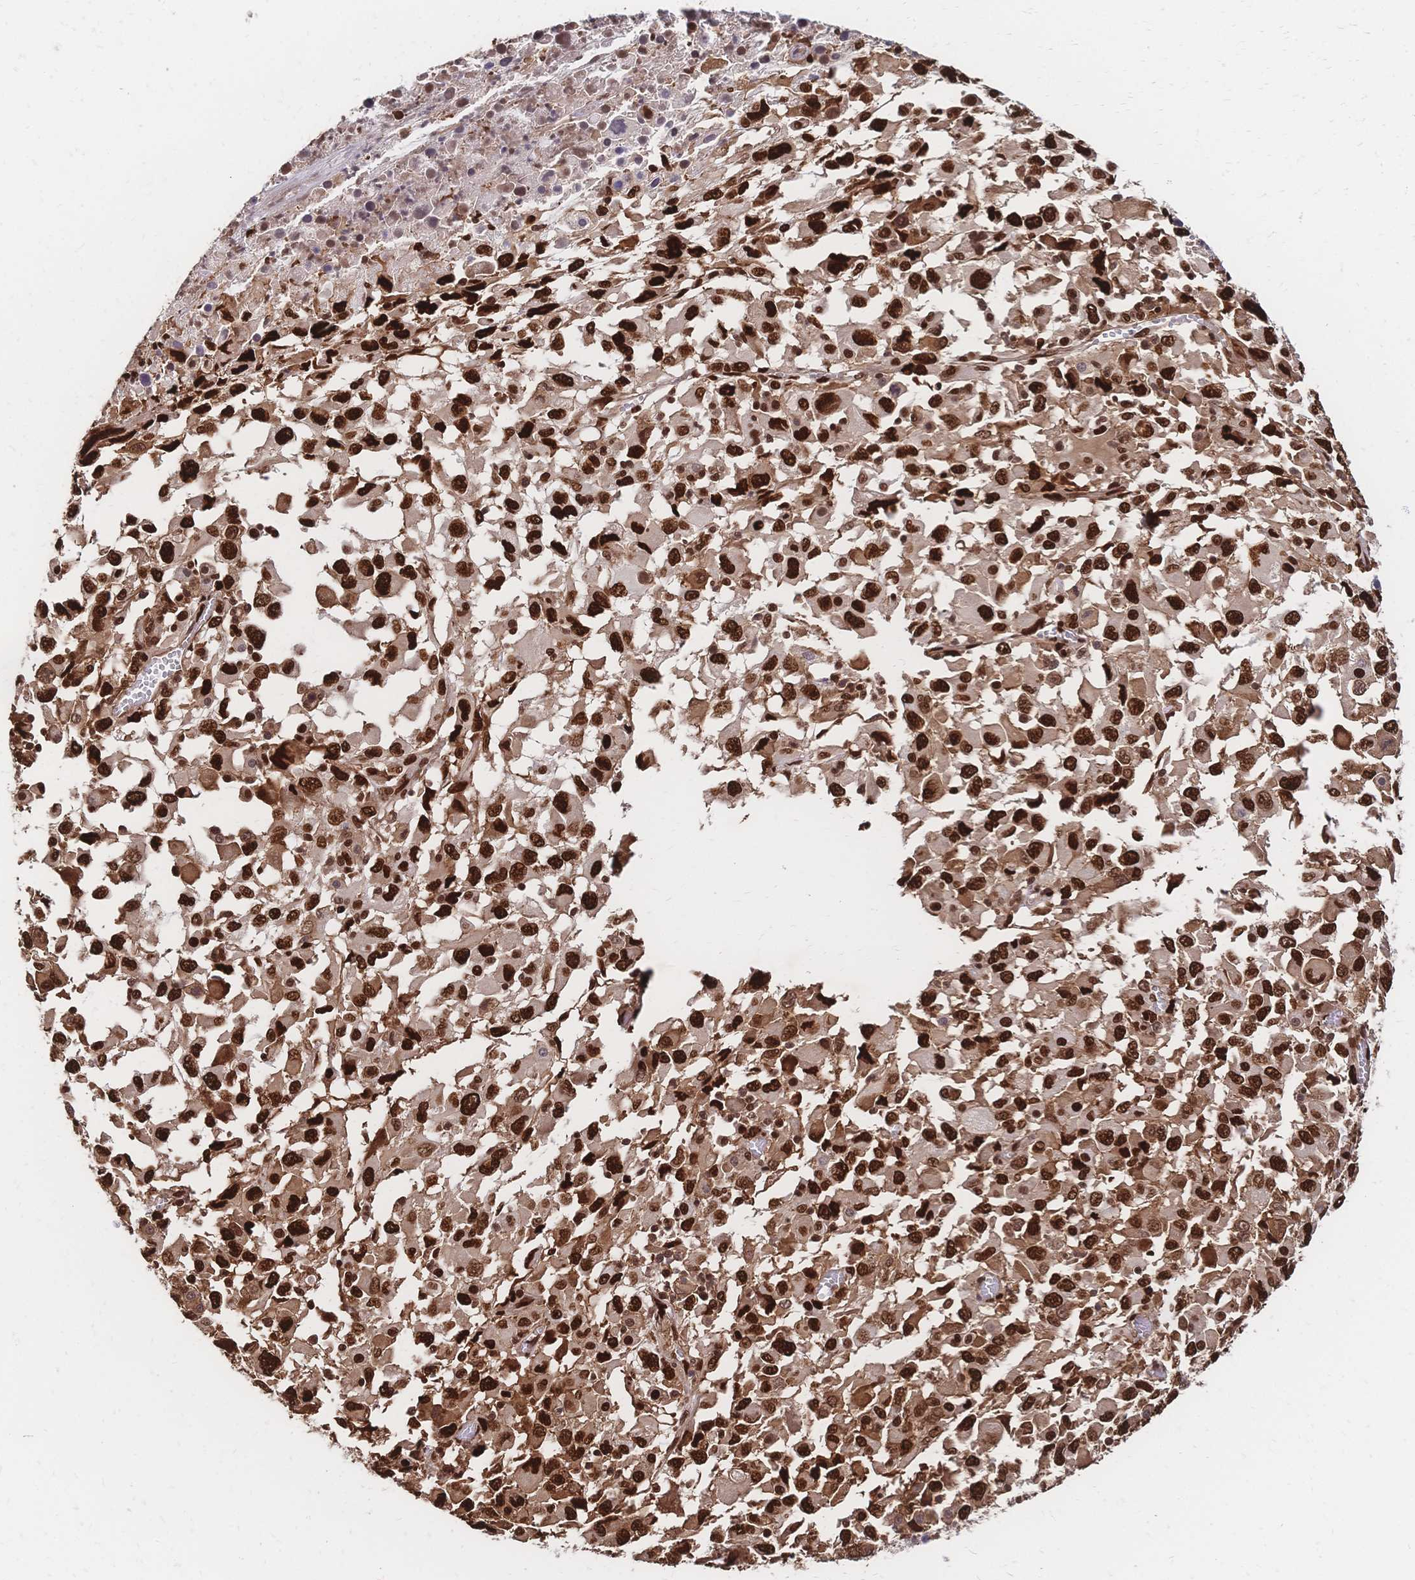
{"staining": {"intensity": "strong", "quantity": ">75%", "location": "nuclear"}, "tissue": "melanoma", "cell_type": "Tumor cells", "image_type": "cancer", "snomed": [{"axis": "morphology", "description": "Malignant melanoma, Metastatic site"}, {"axis": "topography", "description": "Soft tissue"}], "caption": "About >75% of tumor cells in malignant melanoma (metastatic site) reveal strong nuclear protein positivity as visualized by brown immunohistochemical staining.", "gene": "HDGF", "patient": {"sex": "male", "age": 50}}